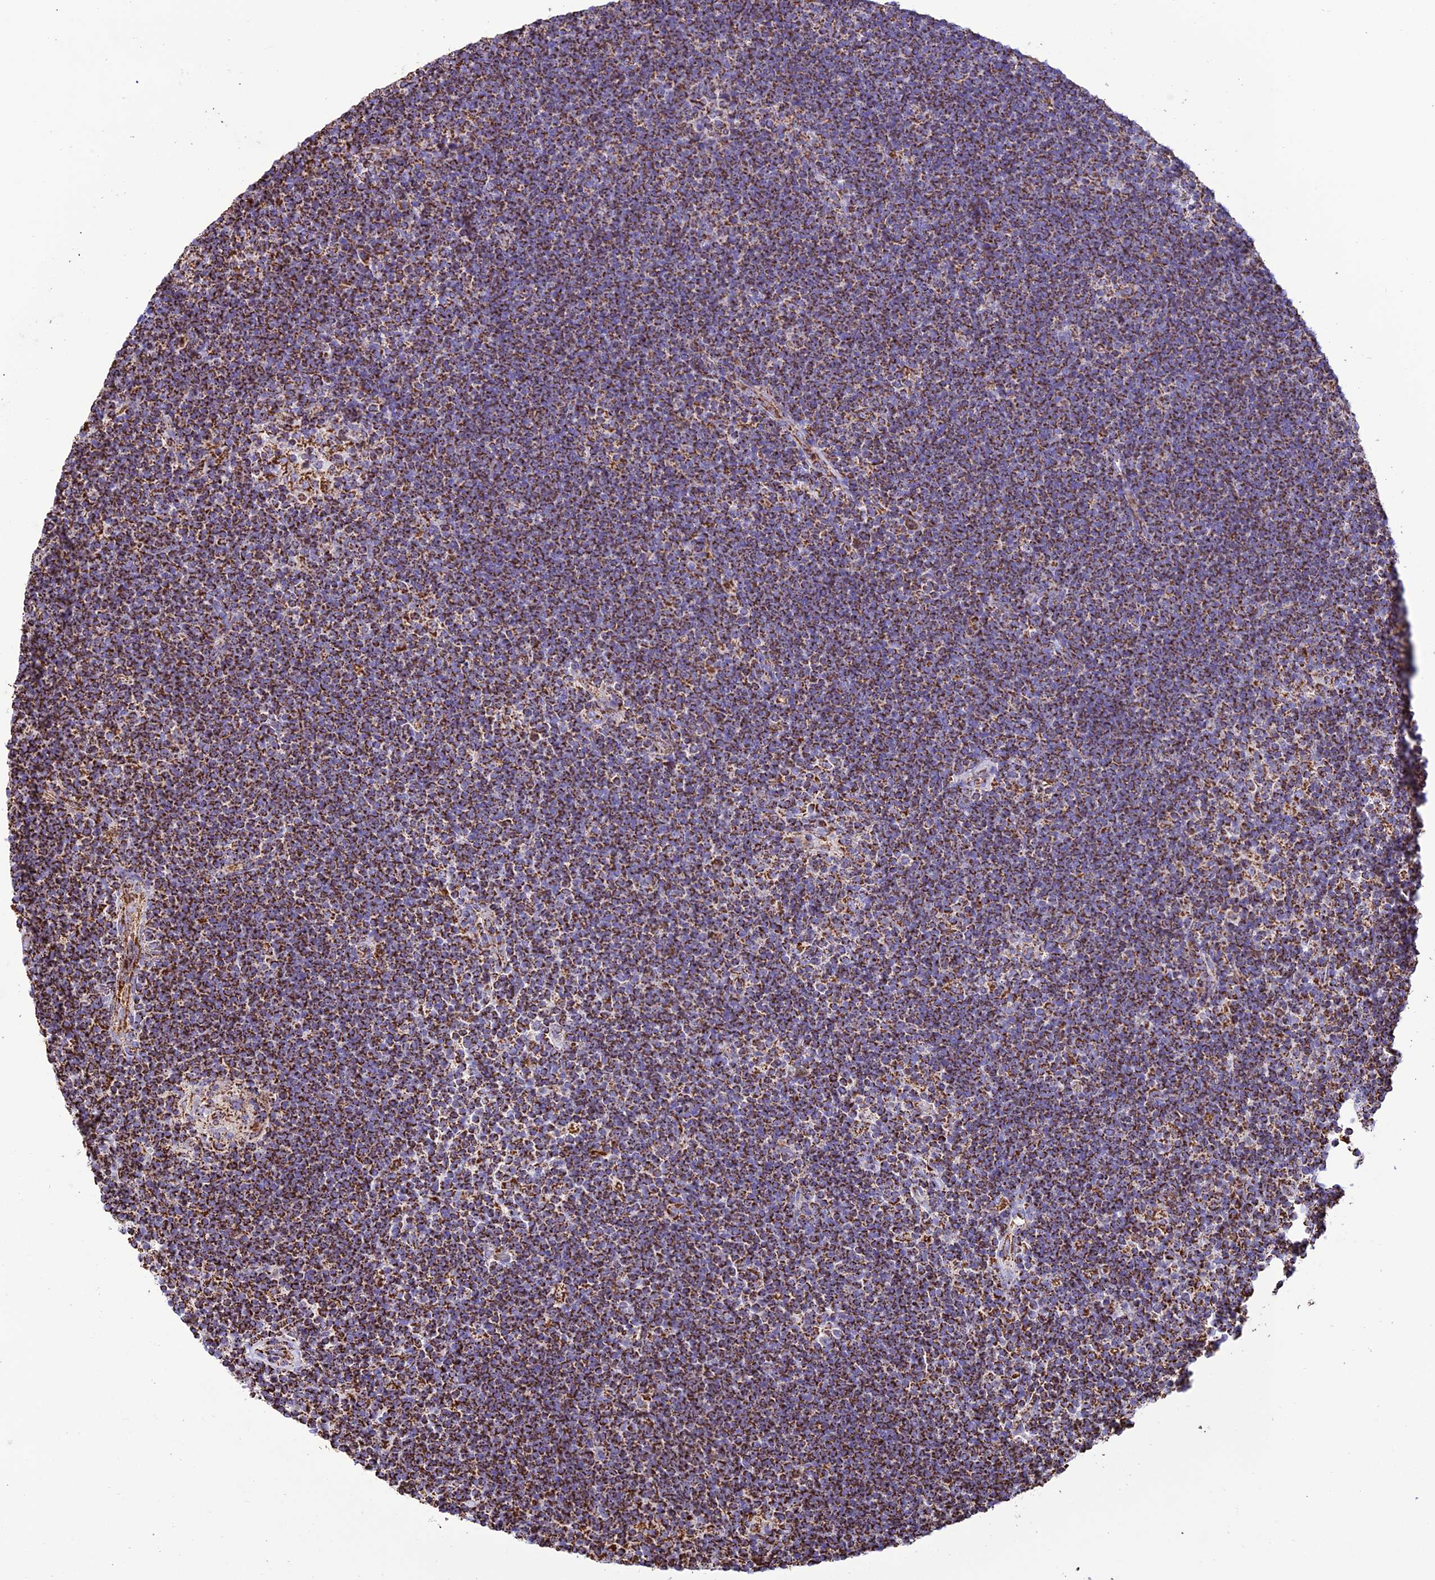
{"staining": {"intensity": "moderate", "quantity": ">75%", "location": "cytoplasmic/membranous"}, "tissue": "lymphoma", "cell_type": "Tumor cells", "image_type": "cancer", "snomed": [{"axis": "morphology", "description": "Hodgkin's disease, NOS"}, {"axis": "topography", "description": "Lymph node"}], "caption": "Moderate cytoplasmic/membranous protein staining is identified in approximately >75% of tumor cells in lymphoma.", "gene": "NDUFAF1", "patient": {"sex": "female", "age": 57}}